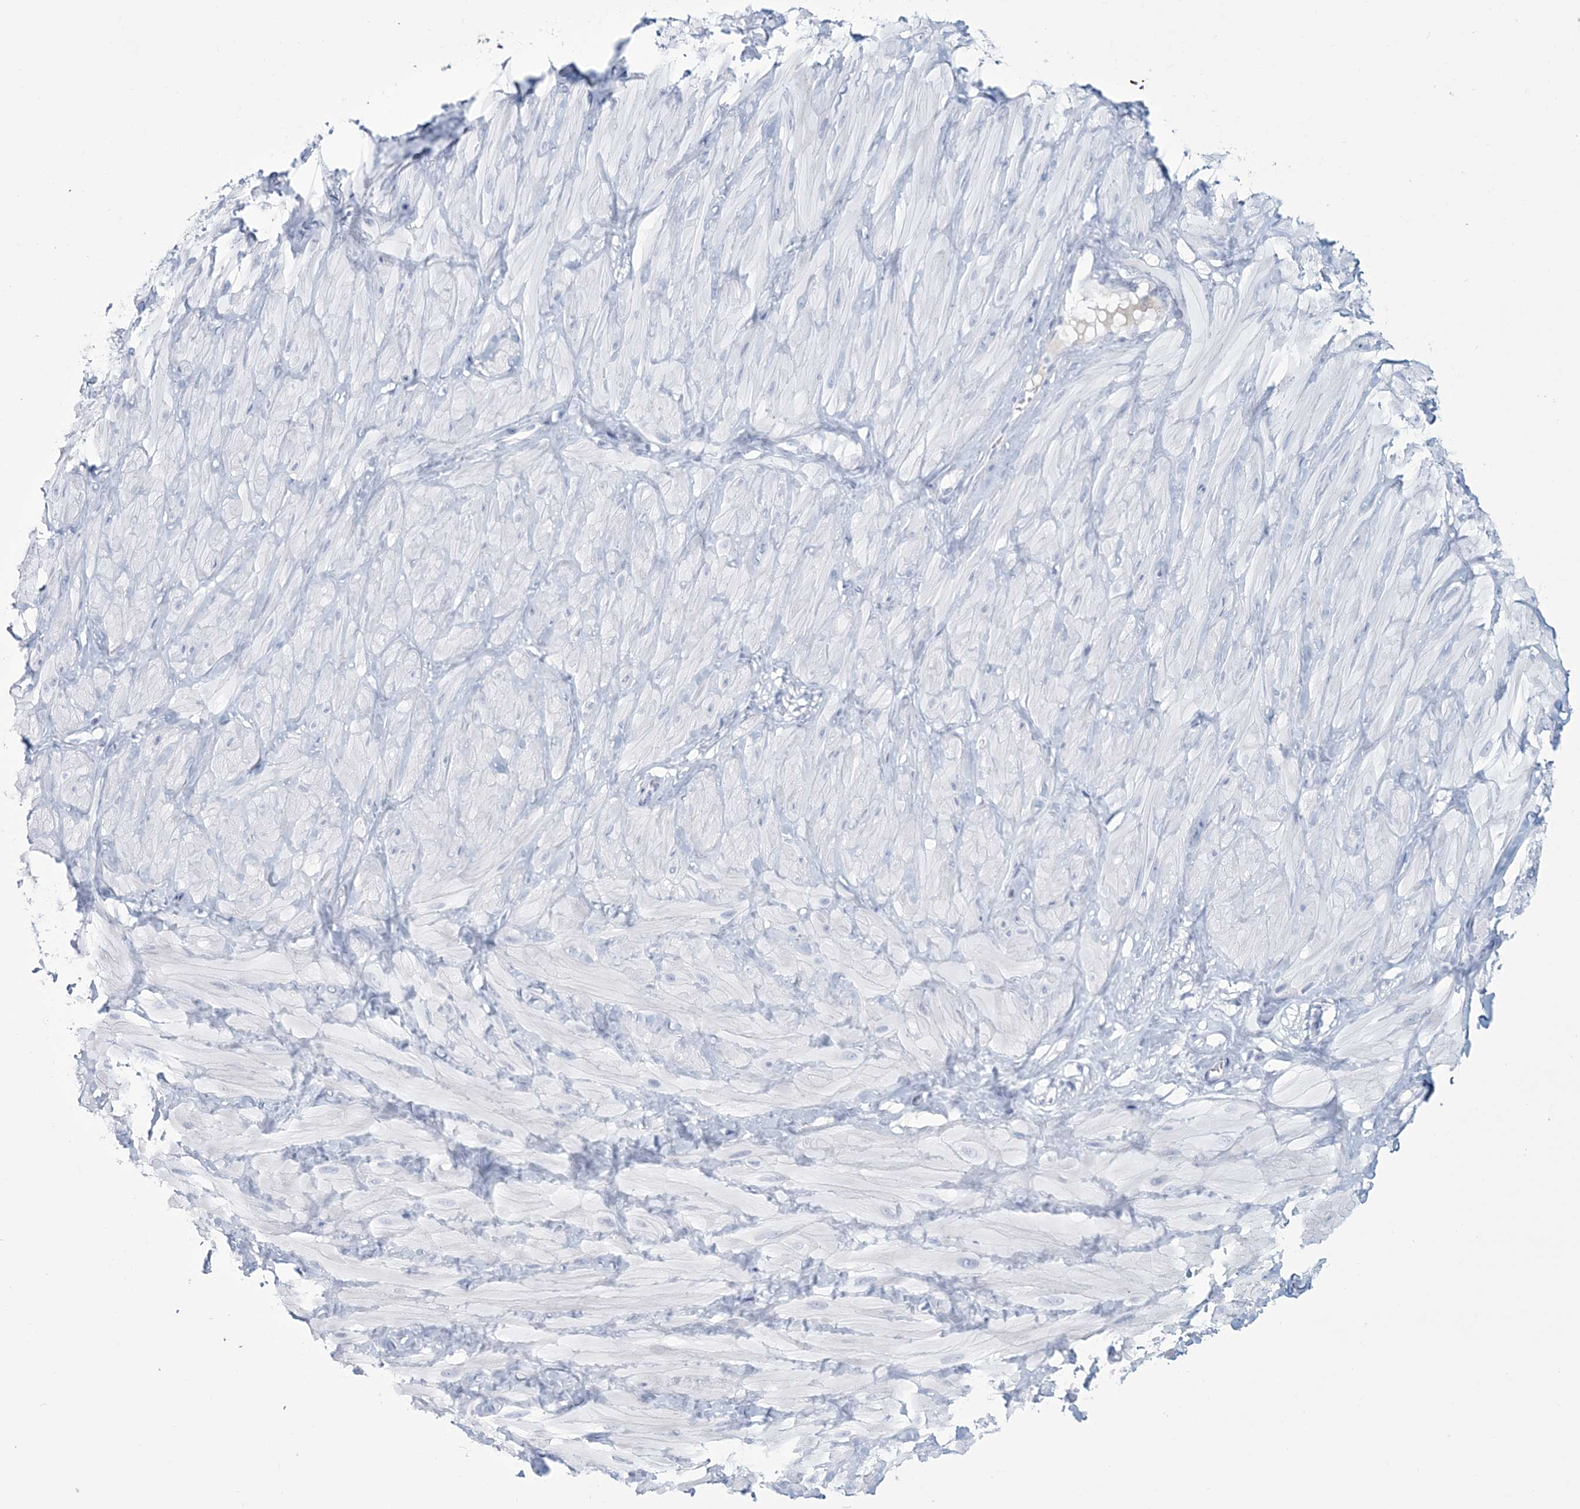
{"staining": {"intensity": "negative", "quantity": "none", "location": "none"}, "tissue": "adipose tissue", "cell_type": "Adipocytes", "image_type": "normal", "snomed": [{"axis": "morphology", "description": "Normal tissue, NOS"}, {"axis": "topography", "description": "Adipose tissue"}, {"axis": "topography", "description": "Vascular tissue"}, {"axis": "topography", "description": "Peripheral nerve tissue"}], "caption": "This is an IHC micrograph of benign adipose tissue. There is no positivity in adipocytes.", "gene": "DPCD", "patient": {"sex": "male", "age": 25}}